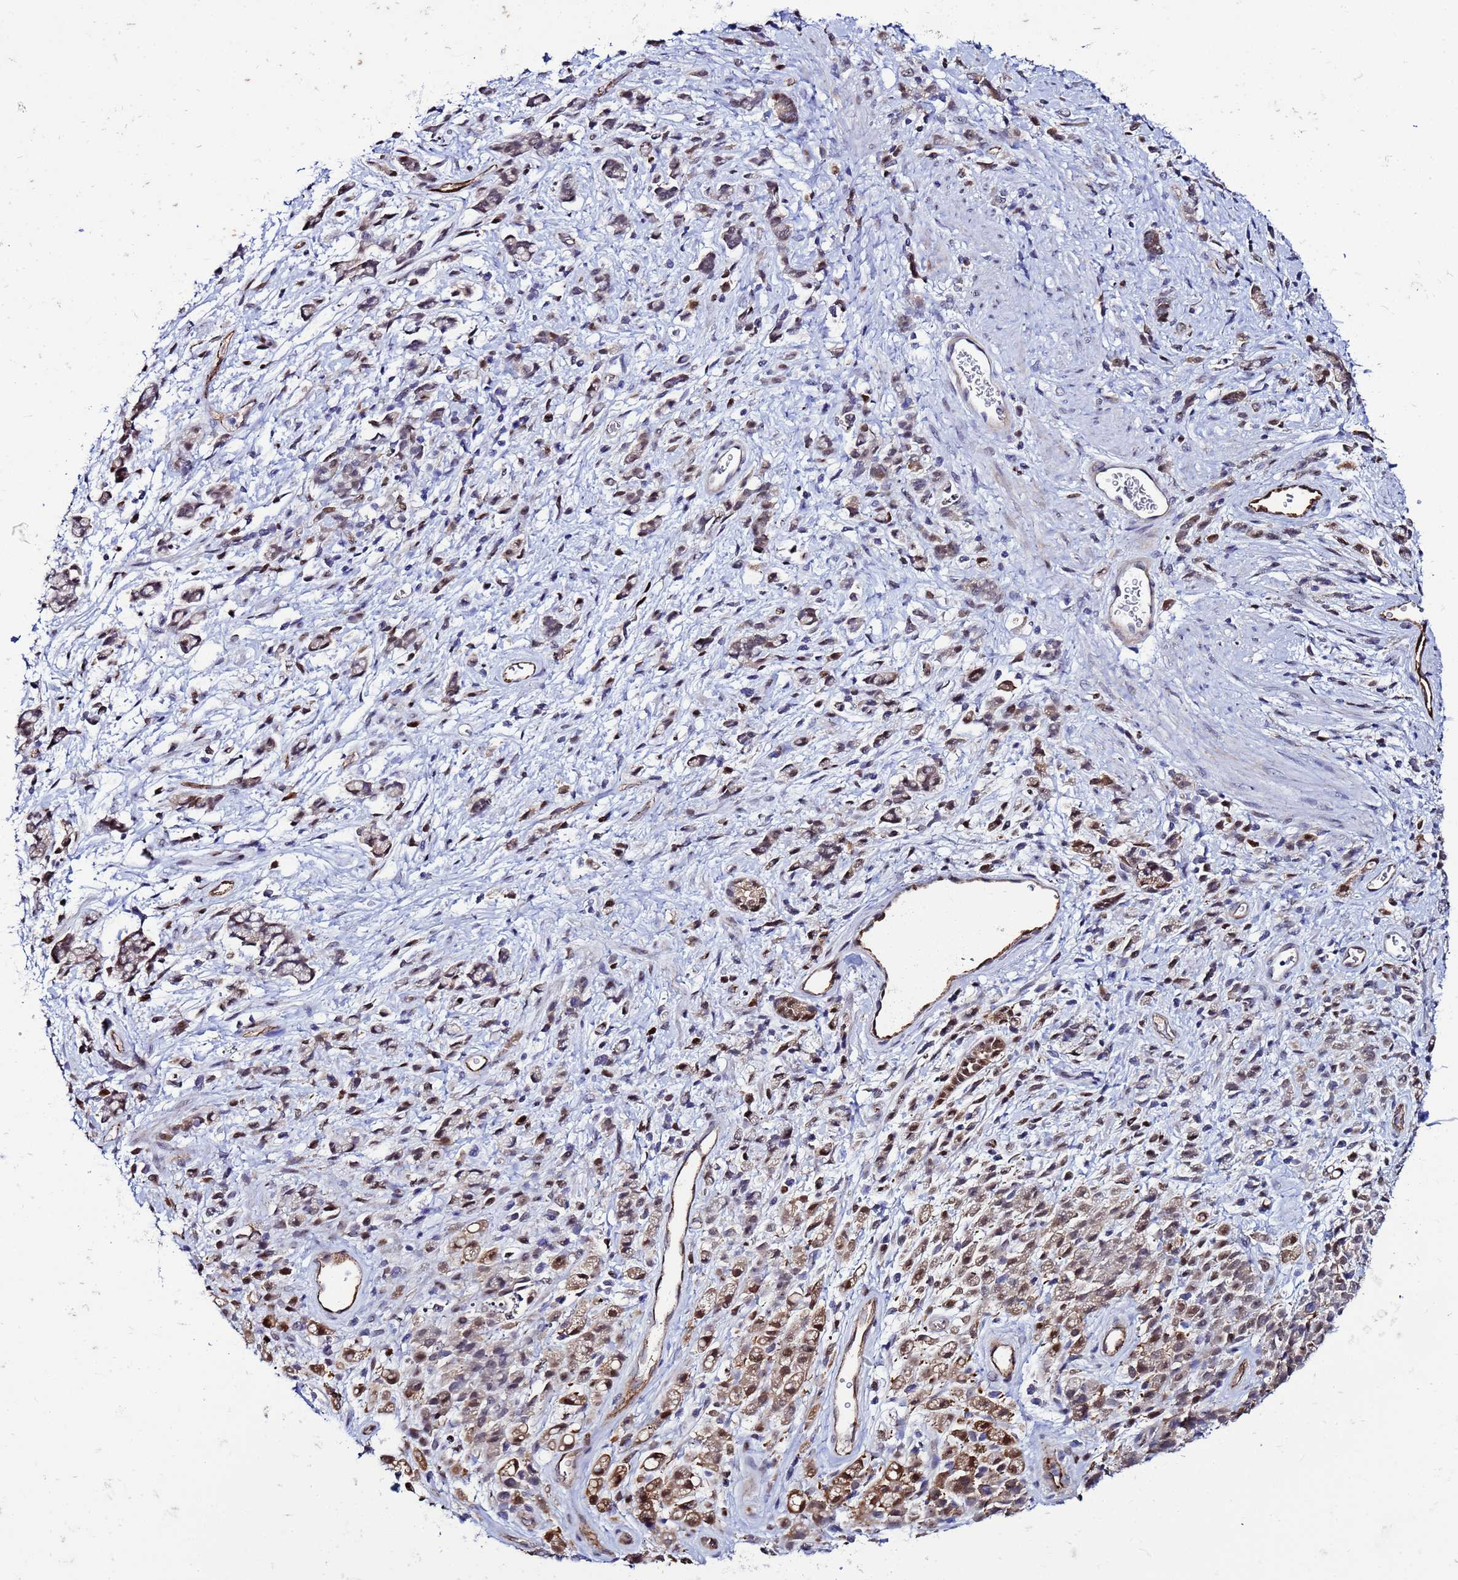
{"staining": {"intensity": "strong", "quantity": "25%-75%", "location": "cytoplasmic/membranous,nuclear"}, "tissue": "stomach cancer", "cell_type": "Tumor cells", "image_type": "cancer", "snomed": [{"axis": "morphology", "description": "Adenocarcinoma, NOS"}, {"axis": "topography", "description": "Stomach"}], "caption": "Stomach adenocarcinoma stained for a protein (brown) exhibits strong cytoplasmic/membranous and nuclear positive positivity in about 25%-75% of tumor cells.", "gene": "SLC25A37", "patient": {"sex": "female", "age": 60}}